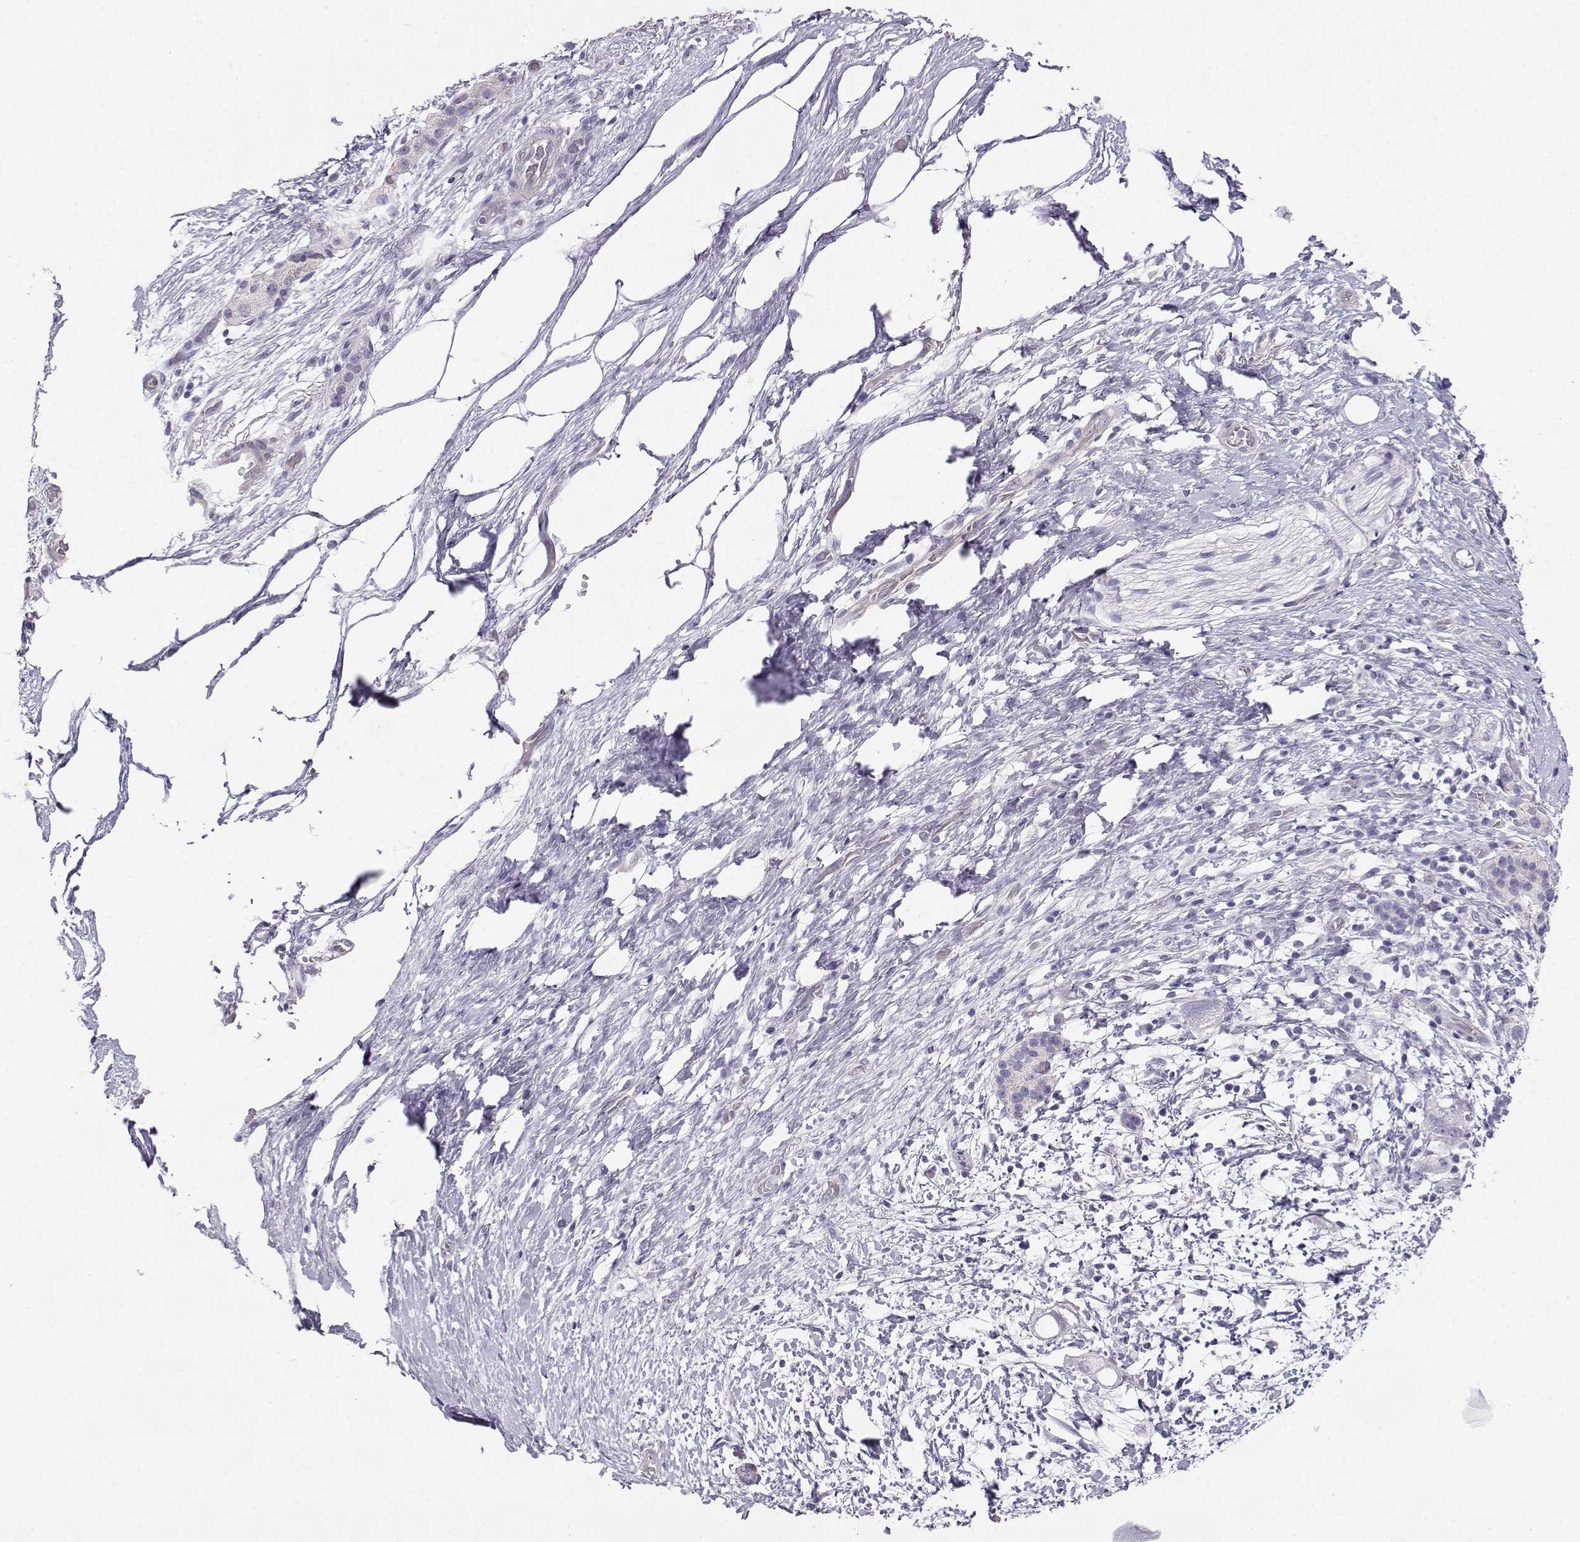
{"staining": {"intensity": "negative", "quantity": "none", "location": "none"}, "tissue": "pancreatic cancer", "cell_type": "Tumor cells", "image_type": "cancer", "snomed": [{"axis": "morphology", "description": "Adenocarcinoma, NOS"}, {"axis": "topography", "description": "Pancreas"}], "caption": "Pancreatic cancer stained for a protein using IHC demonstrates no positivity tumor cells.", "gene": "ENDOU", "patient": {"sex": "female", "age": 72}}